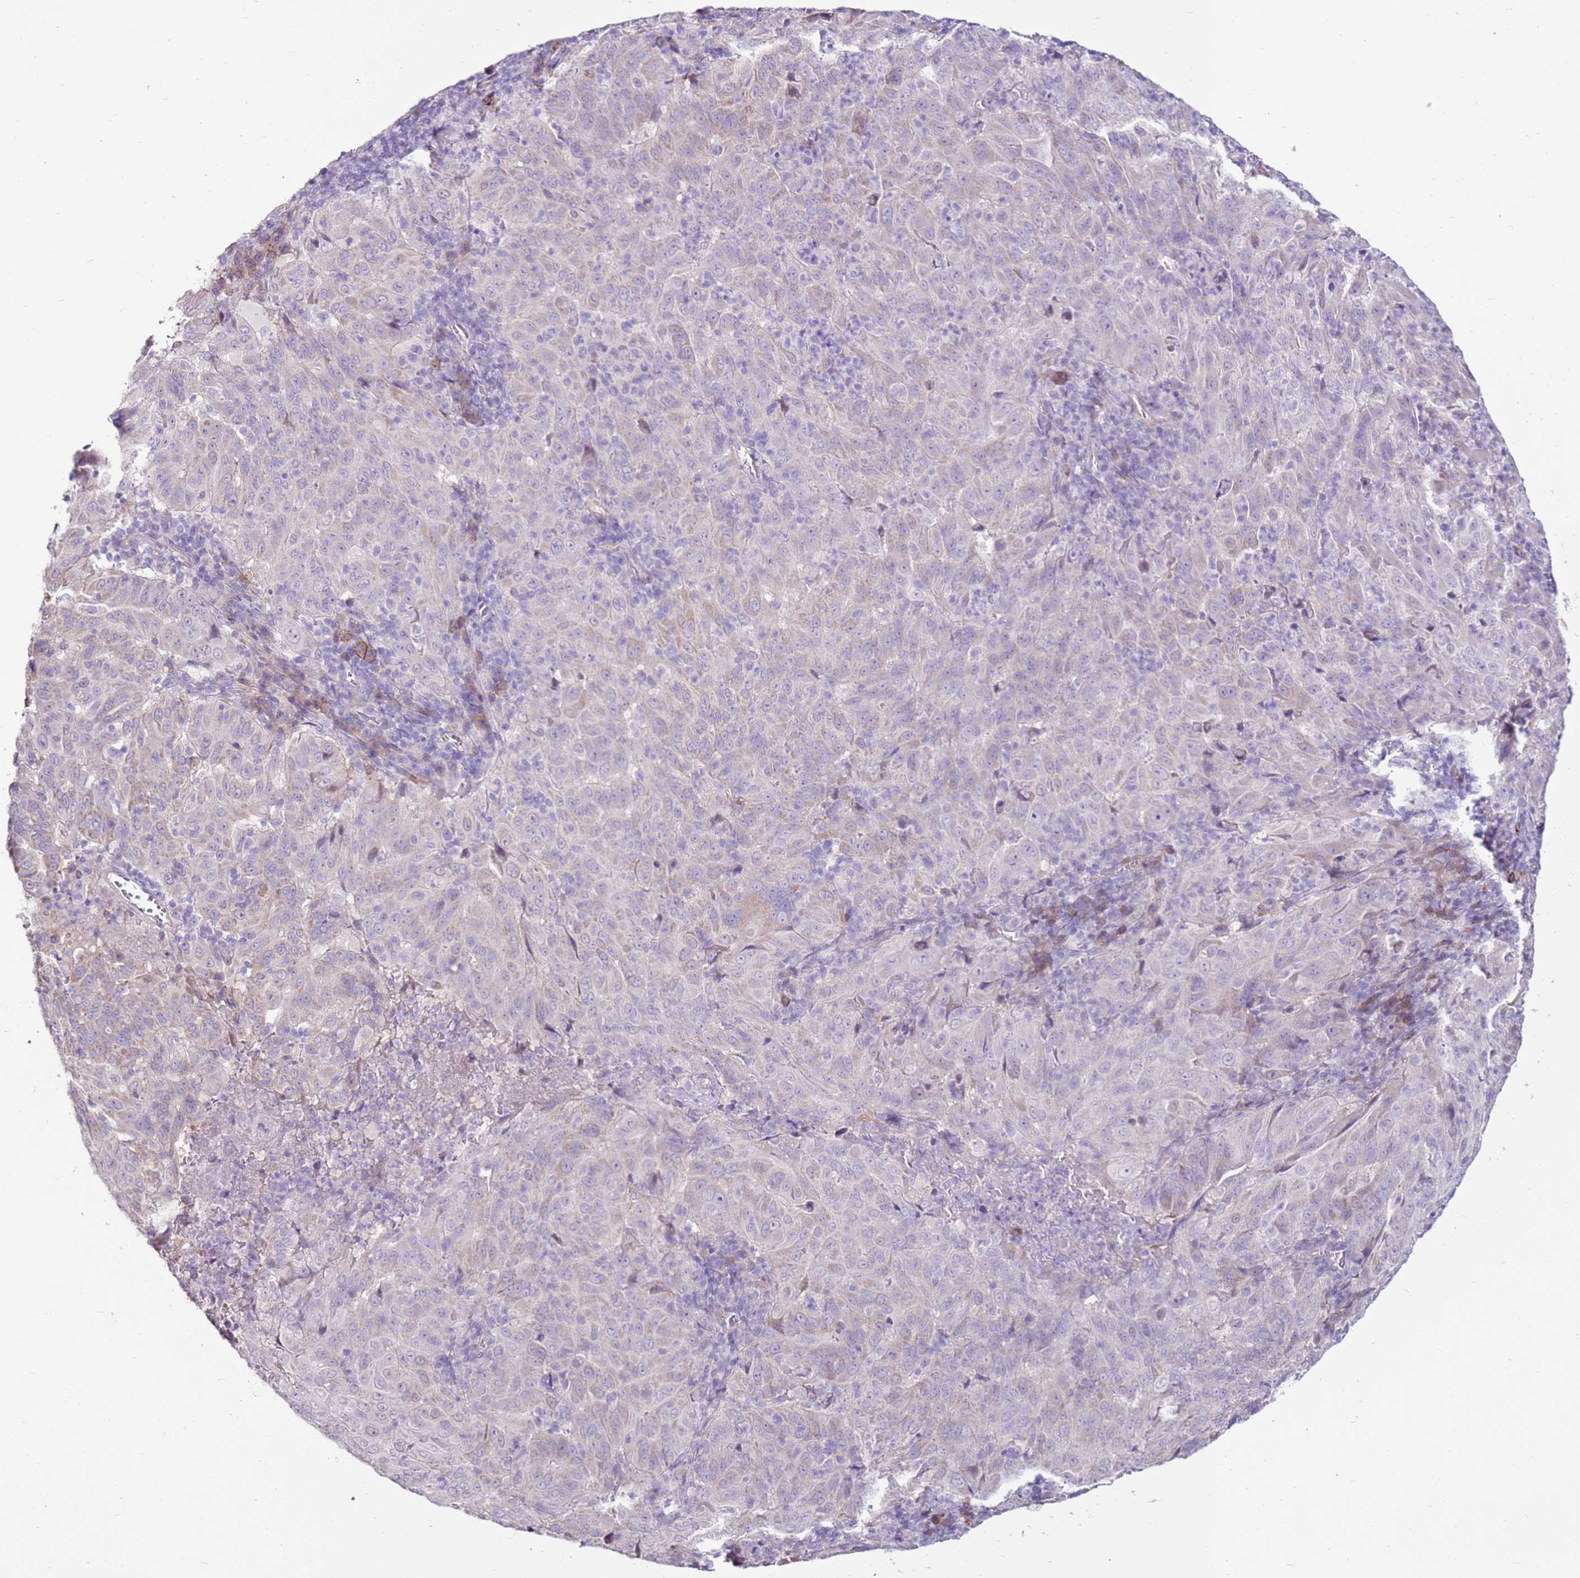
{"staining": {"intensity": "negative", "quantity": "none", "location": "none"}, "tissue": "pancreatic cancer", "cell_type": "Tumor cells", "image_type": "cancer", "snomed": [{"axis": "morphology", "description": "Adenocarcinoma, NOS"}, {"axis": "topography", "description": "Pancreas"}], "caption": "An immunohistochemistry image of pancreatic adenocarcinoma is shown. There is no staining in tumor cells of pancreatic adenocarcinoma.", "gene": "SLC38A5", "patient": {"sex": "male", "age": 63}}